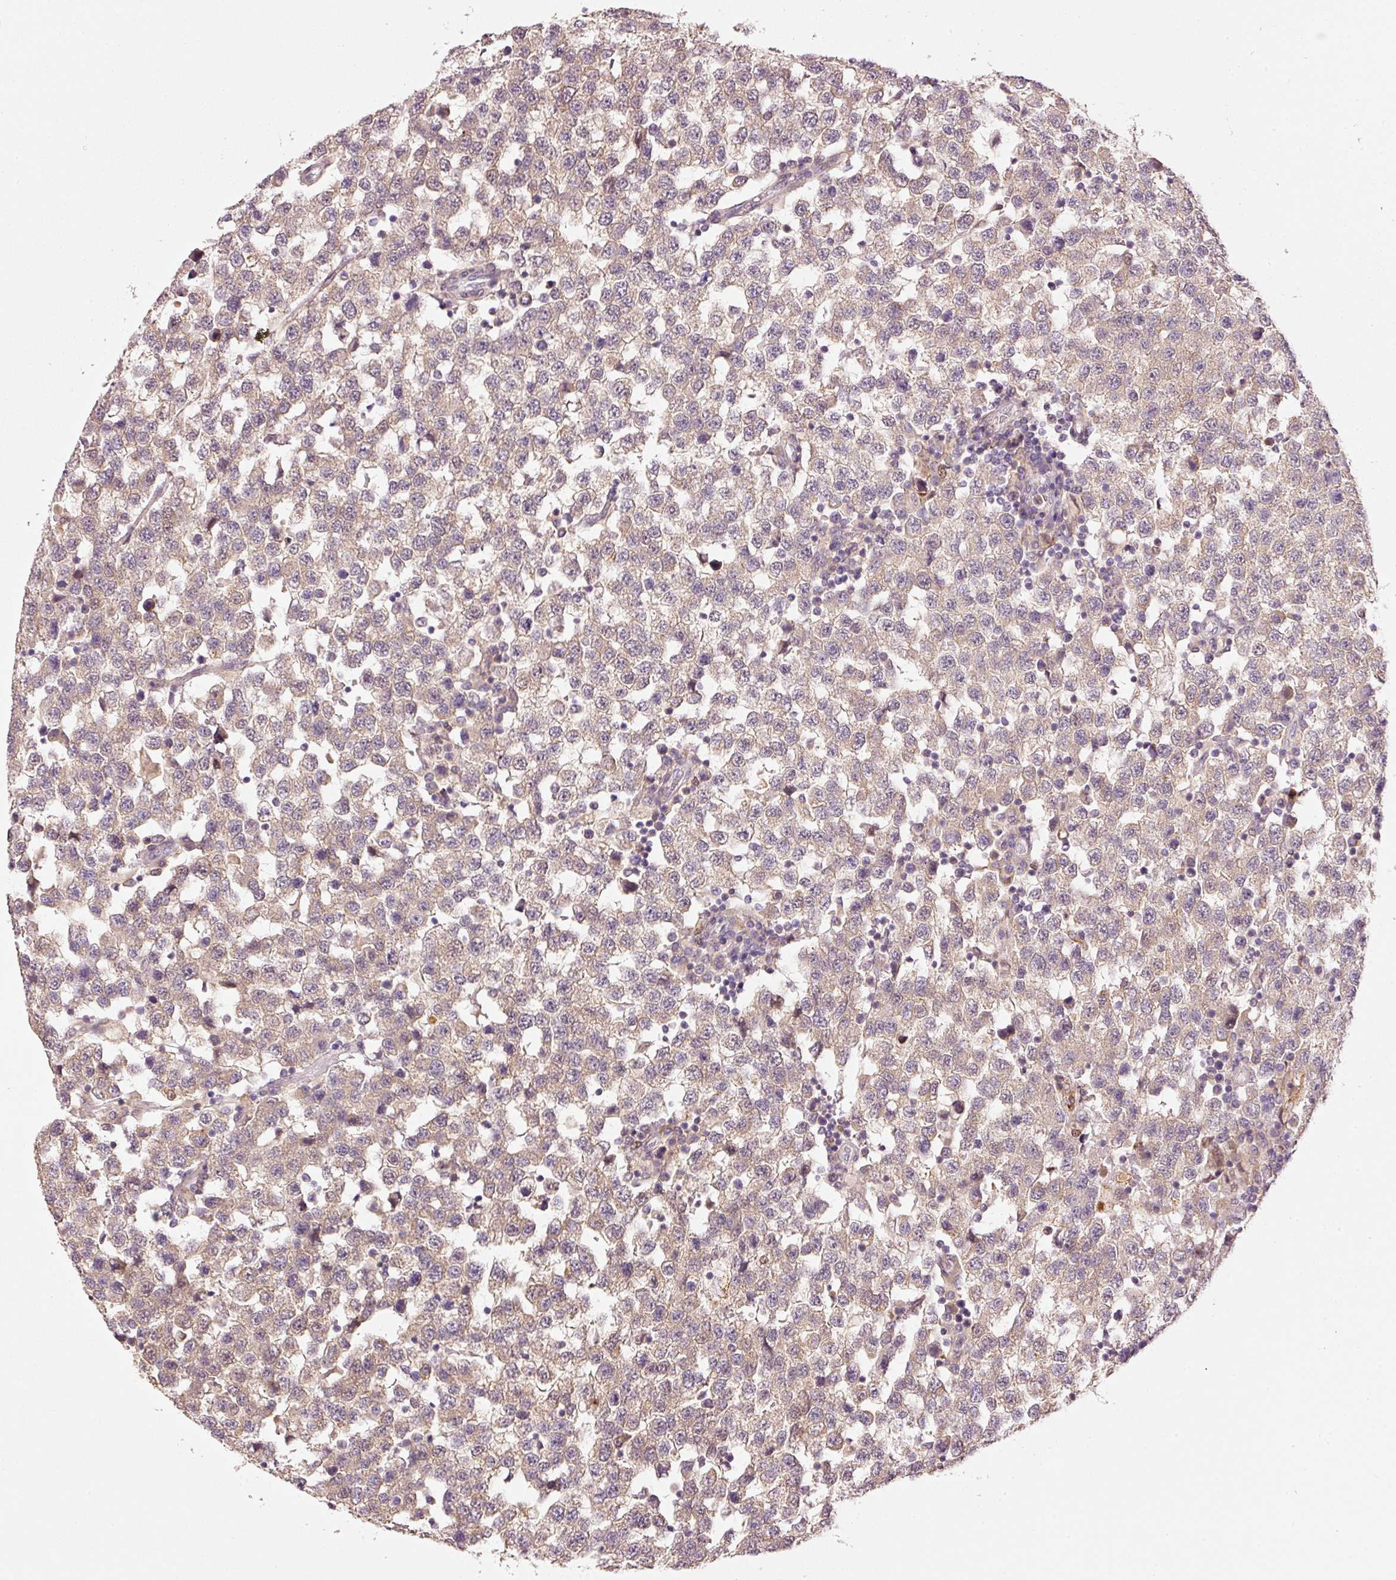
{"staining": {"intensity": "moderate", "quantity": ">75%", "location": "cytoplasmic/membranous"}, "tissue": "testis cancer", "cell_type": "Tumor cells", "image_type": "cancer", "snomed": [{"axis": "morphology", "description": "Seminoma, NOS"}, {"axis": "topography", "description": "Testis"}], "caption": "Protein staining of testis cancer (seminoma) tissue displays moderate cytoplasmic/membranous positivity in about >75% of tumor cells. (DAB IHC, brown staining for protein, blue staining for nuclei).", "gene": "MTHFD1L", "patient": {"sex": "male", "age": 34}}